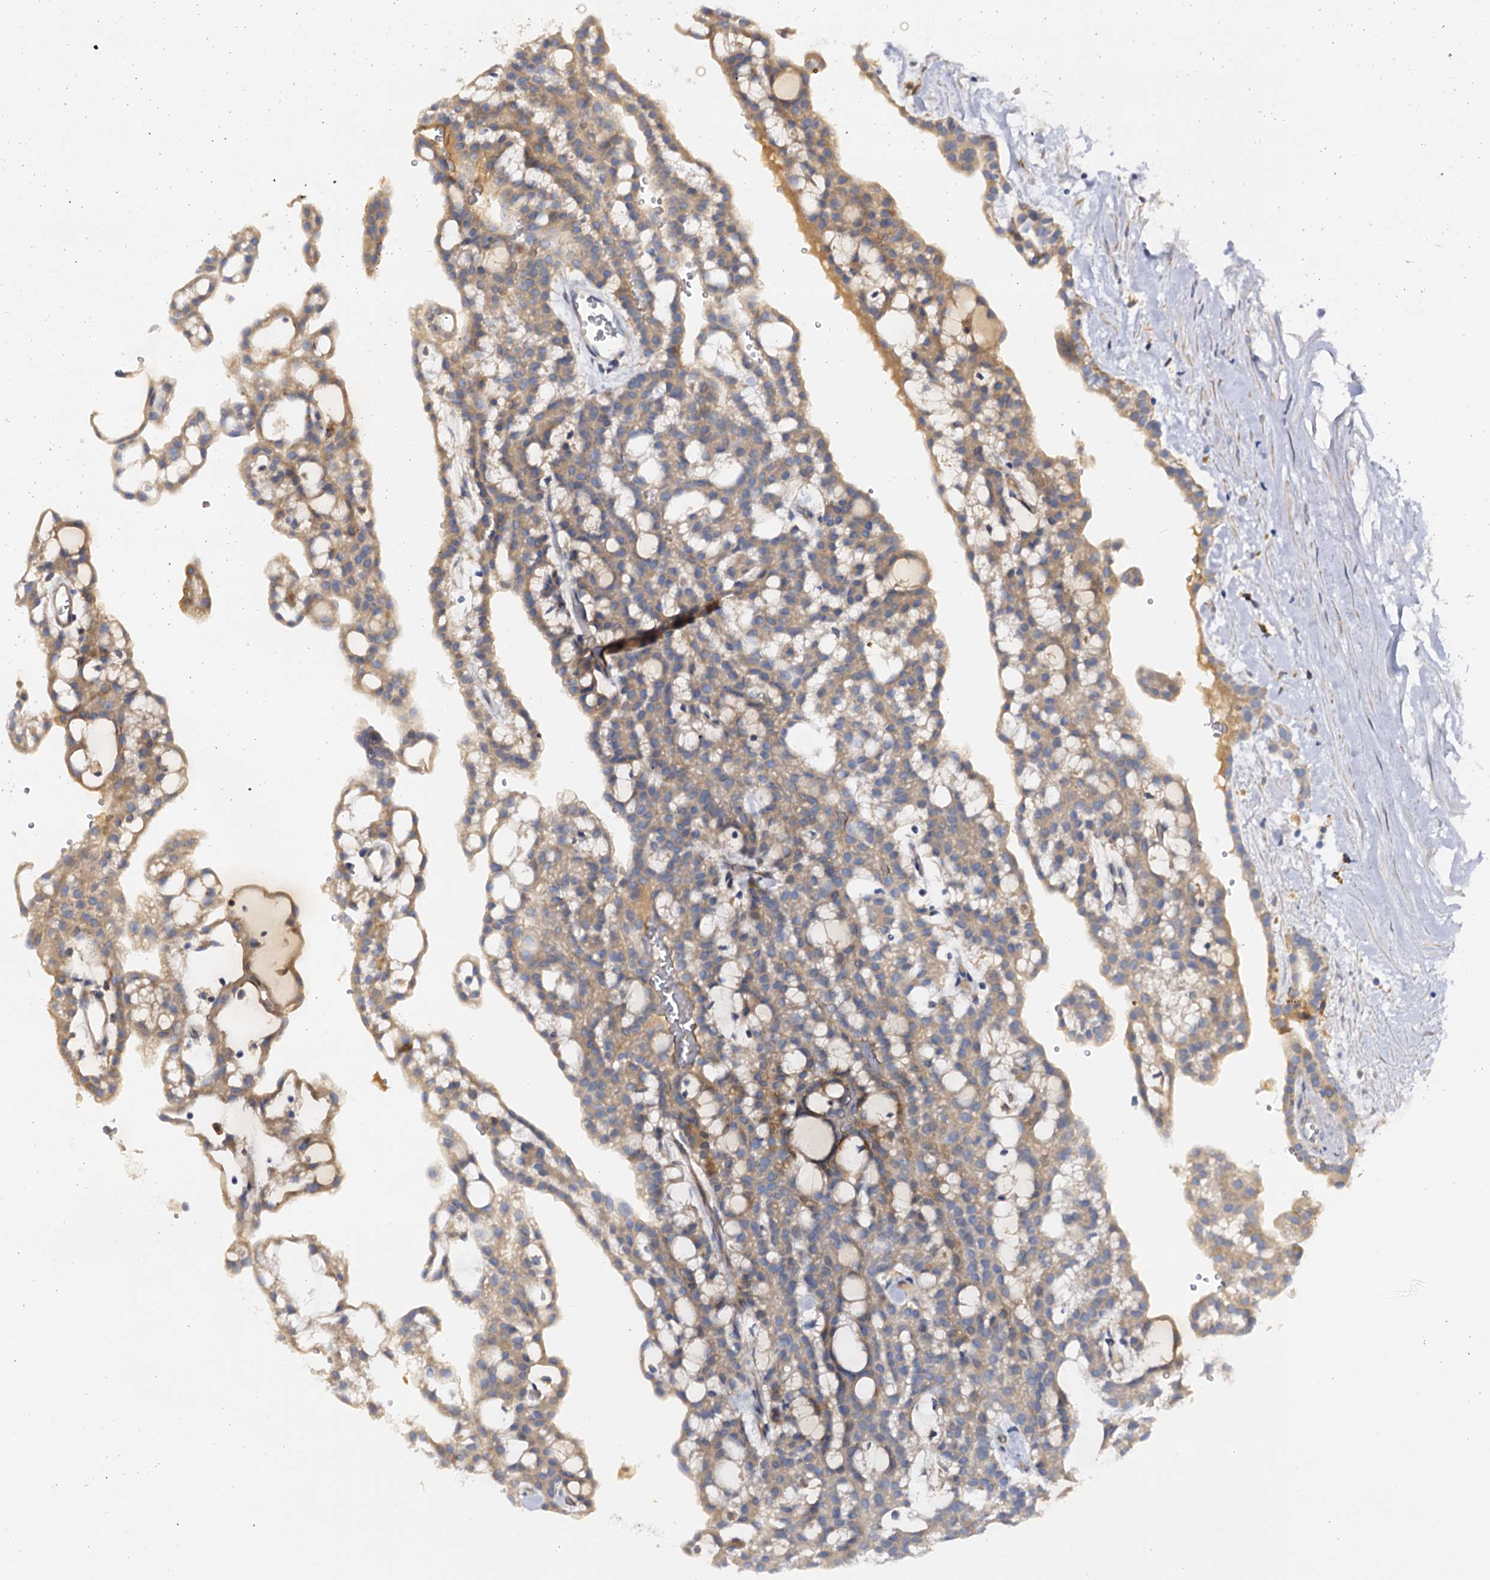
{"staining": {"intensity": "weak", "quantity": "25%-75%", "location": "cytoplasmic/membranous"}, "tissue": "renal cancer", "cell_type": "Tumor cells", "image_type": "cancer", "snomed": [{"axis": "morphology", "description": "Adenocarcinoma, NOS"}, {"axis": "topography", "description": "Kidney"}], "caption": "Renal adenocarcinoma stained with IHC exhibits weak cytoplasmic/membranous positivity in about 25%-75% of tumor cells.", "gene": "DMXL2", "patient": {"sex": "male", "age": 63}}